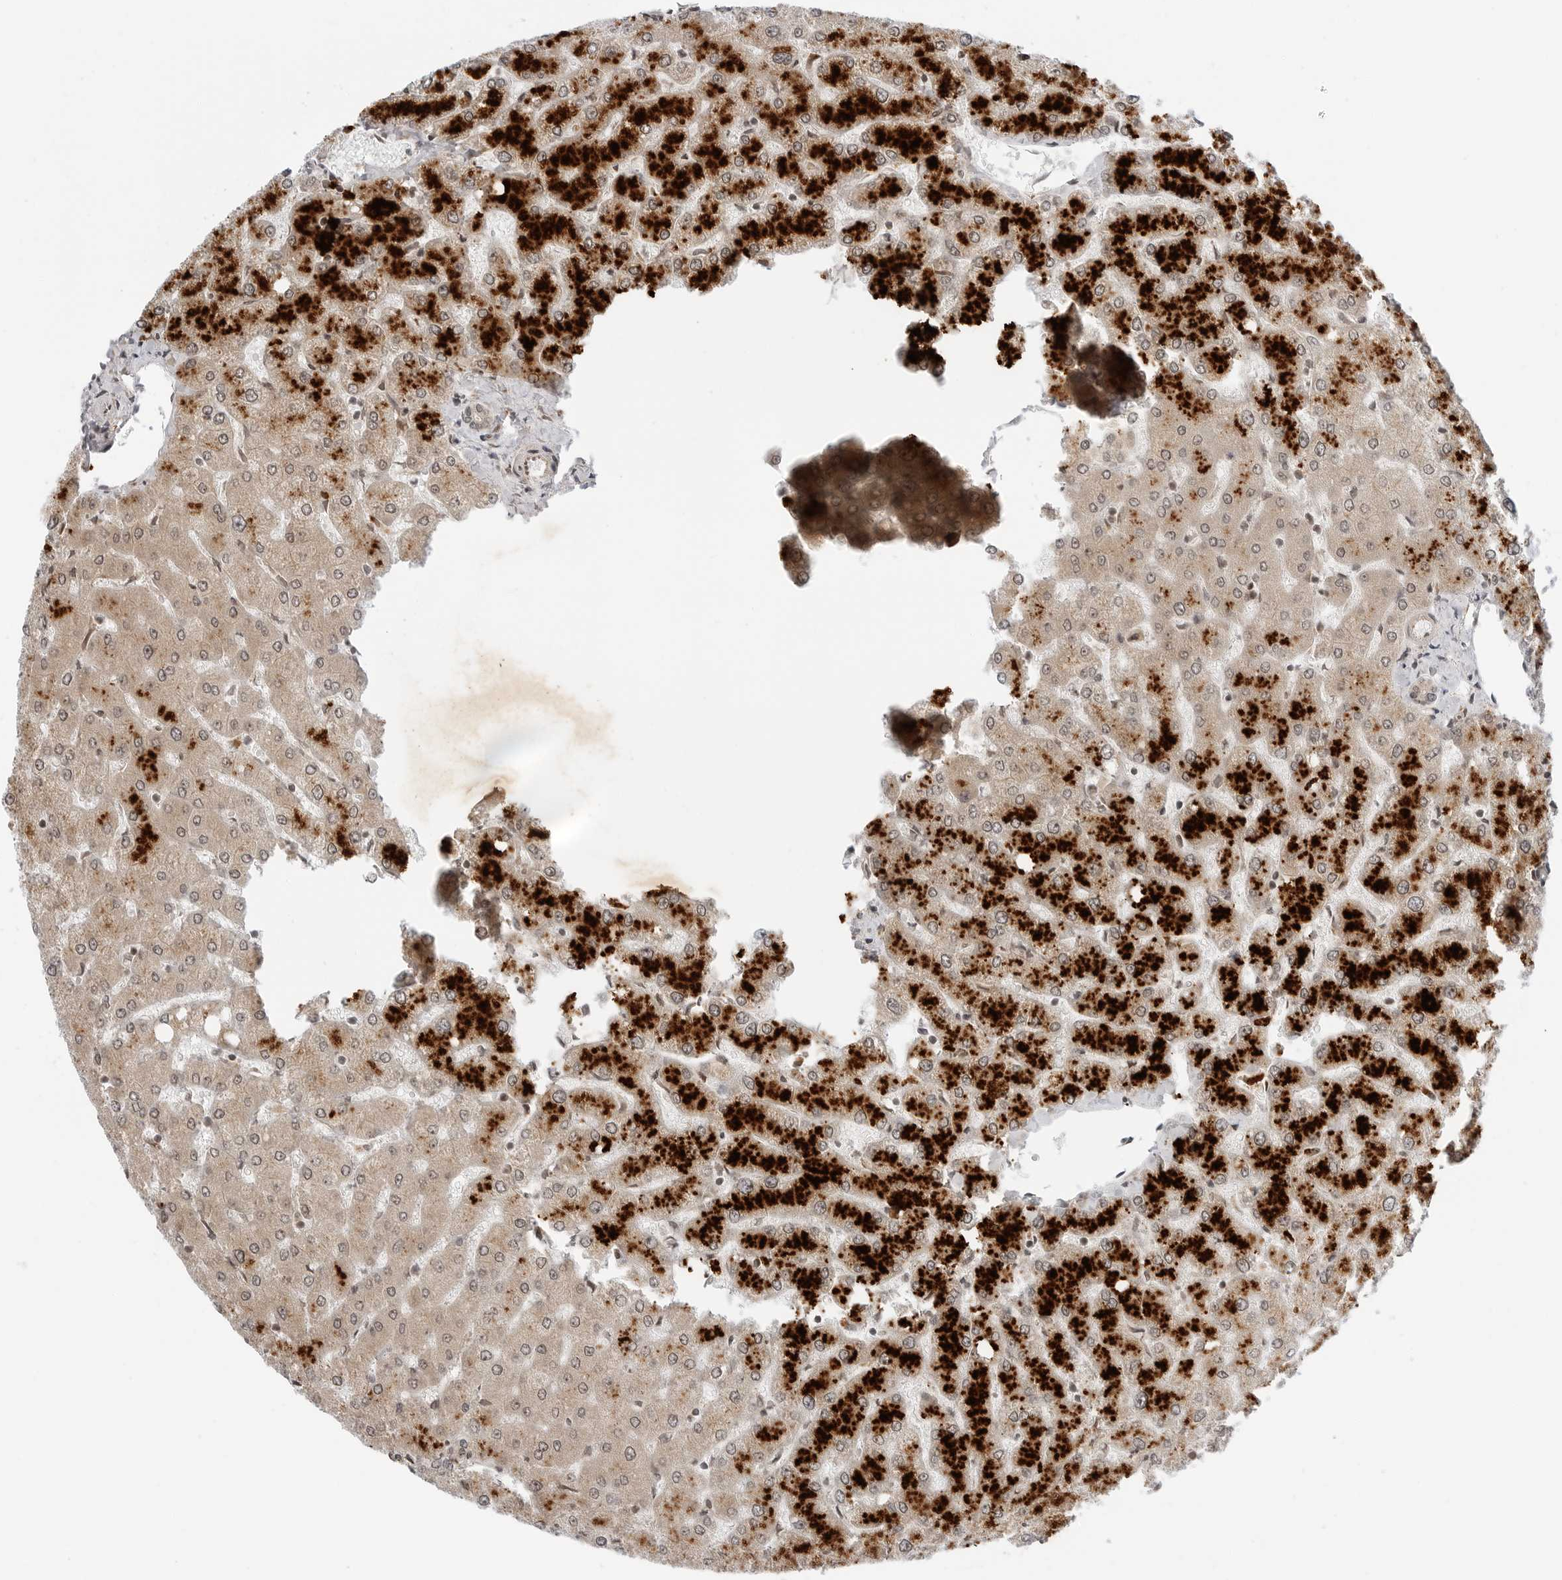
{"staining": {"intensity": "weak", "quantity": "<25%", "location": "cytoplasmic/membranous"}, "tissue": "liver", "cell_type": "Cholangiocytes", "image_type": "normal", "snomed": [{"axis": "morphology", "description": "Normal tissue, NOS"}, {"axis": "topography", "description": "Liver"}], "caption": "Liver was stained to show a protein in brown. There is no significant staining in cholangiocytes. (DAB IHC visualized using brightfield microscopy, high magnification).", "gene": "TIPRL", "patient": {"sex": "female", "age": 54}}